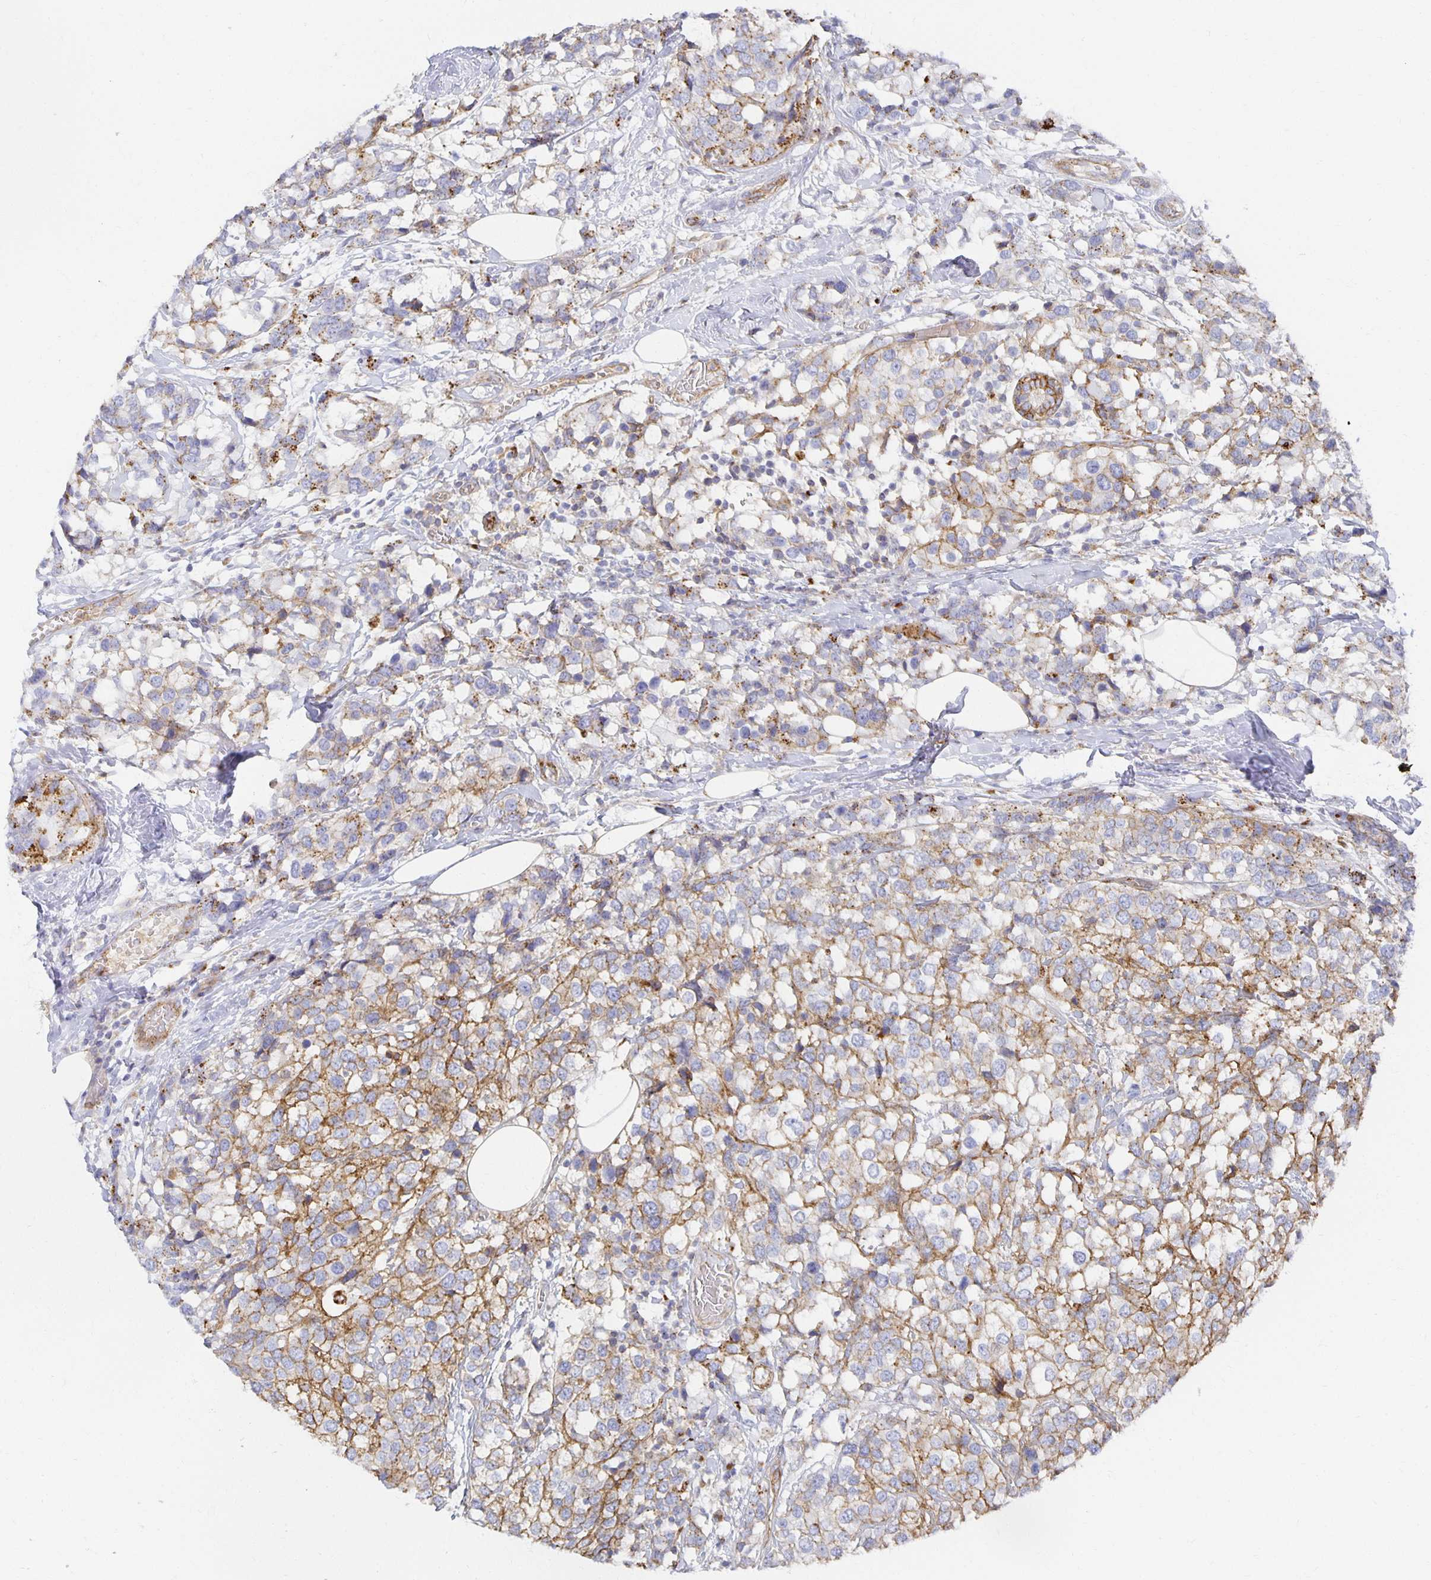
{"staining": {"intensity": "moderate", "quantity": "25%-75%", "location": "cytoplasmic/membranous"}, "tissue": "breast cancer", "cell_type": "Tumor cells", "image_type": "cancer", "snomed": [{"axis": "morphology", "description": "Lobular carcinoma"}, {"axis": "topography", "description": "Breast"}], "caption": "This image shows immunohistochemistry (IHC) staining of breast lobular carcinoma, with medium moderate cytoplasmic/membranous positivity in approximately 25%-75% of tumor cells.", "gene": "TAAR1", "patient": {"sex": "female", "age": 59}}